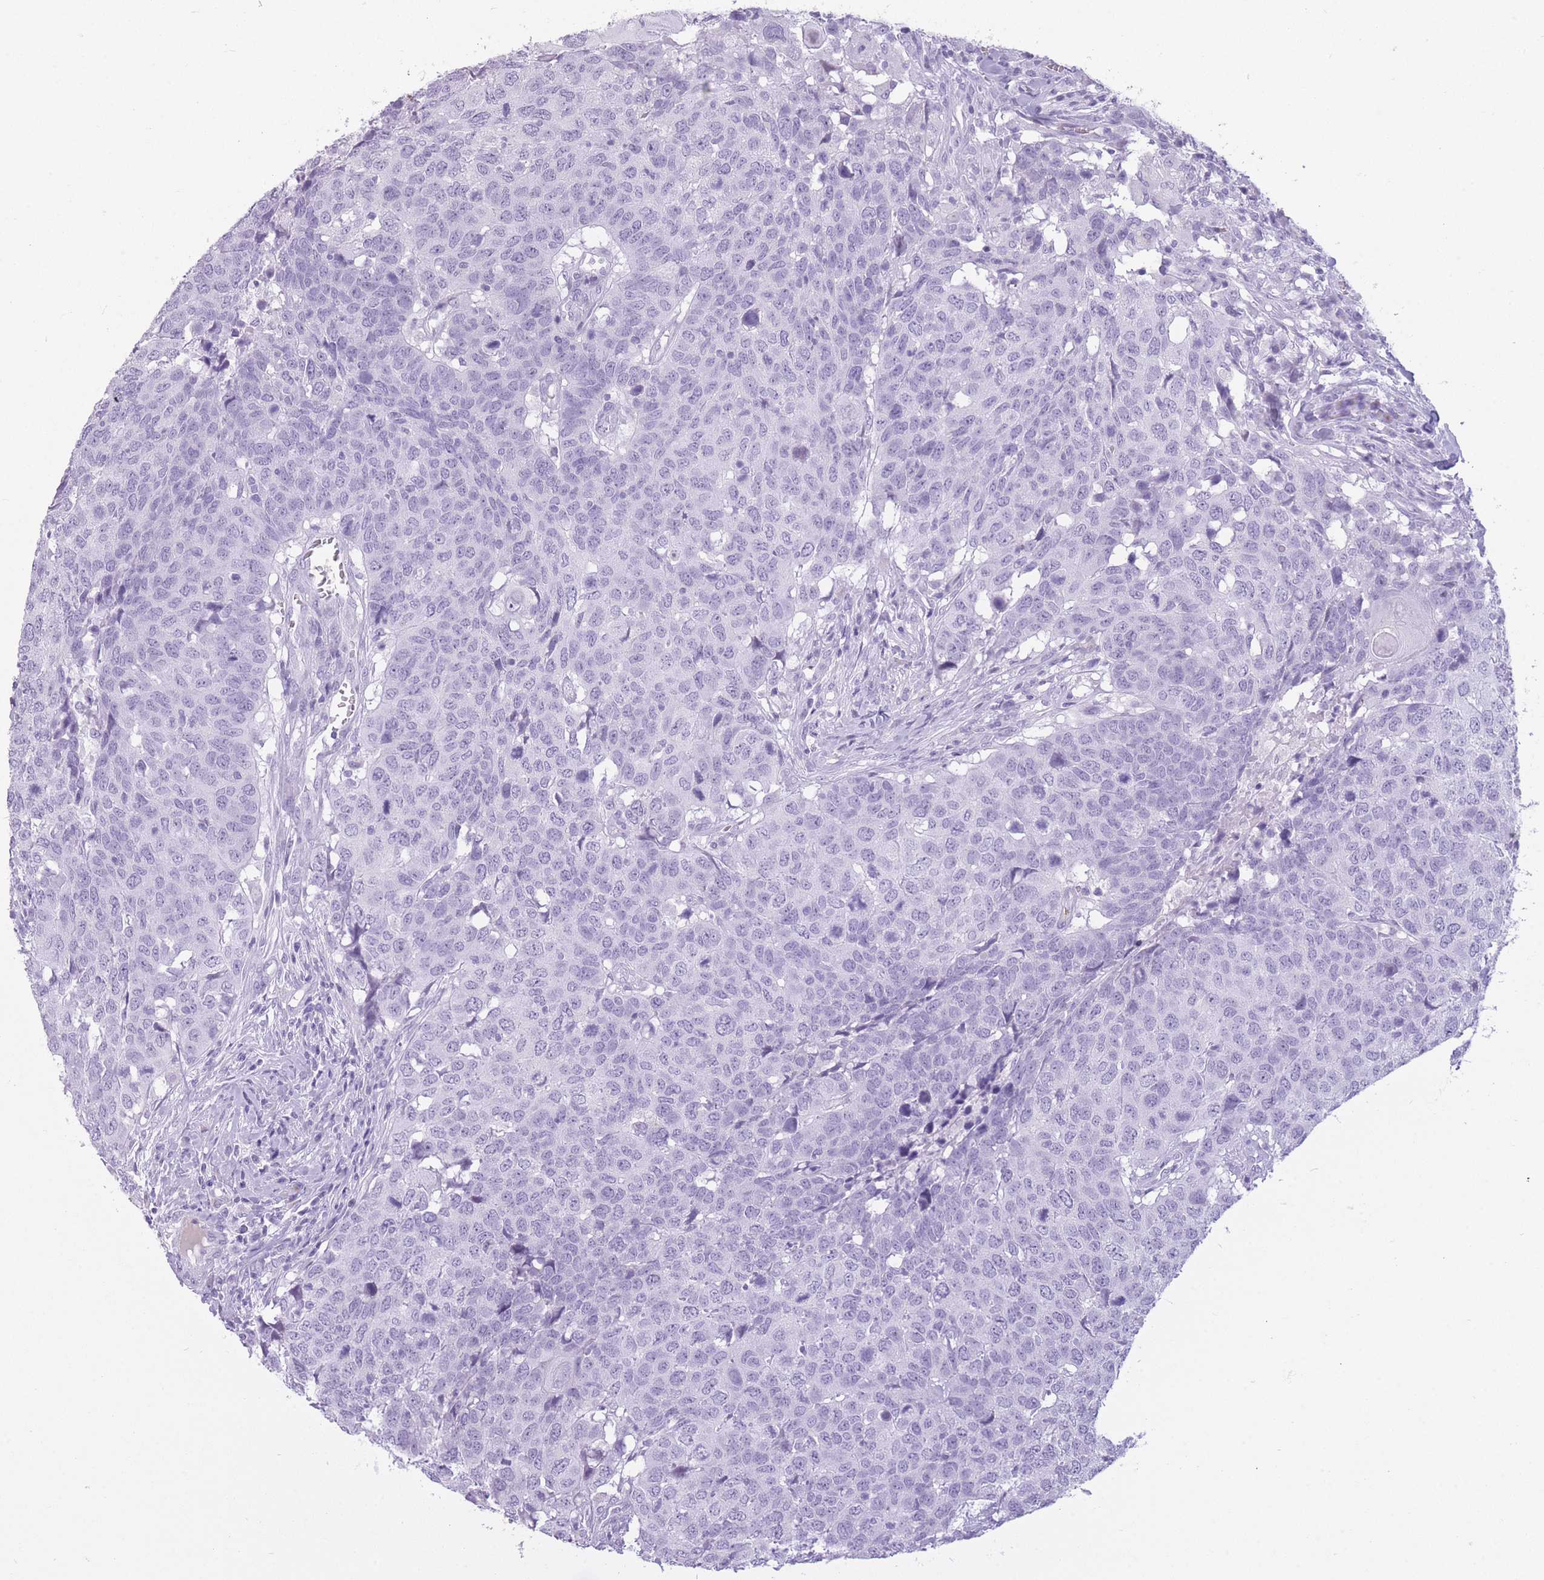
{"staining": {"intensity": "negative", "quantity": "none", "location": "none"}, "tissue": "head and neck cancer", "cell_type": "Tumor cells", "image_type": "cancer", "snomed": [{"axis": "morphology", "description": "Normal tissue, NOS"}, {"axis": "morphology", "description": "Squamous cell carcinoma, NOS"}, {"axis": "topography", "description": "Skeletal muscle"}, {"axis": "topography", "description": "Vascular tissue"}, {"axis": "topography", "description": "Peripheral nerve tissue"}, {"axis": "topography", "description": "Head-Neck"}], "caption": "High power microscopy image of an immunohistochemistry histopathology image of head and neck cancer (squamous cell carcinoma), revealing no significant expression in tumor cells.", "gene": "GOLGA6D", "patient": {"sex": "male", "age": 66}}